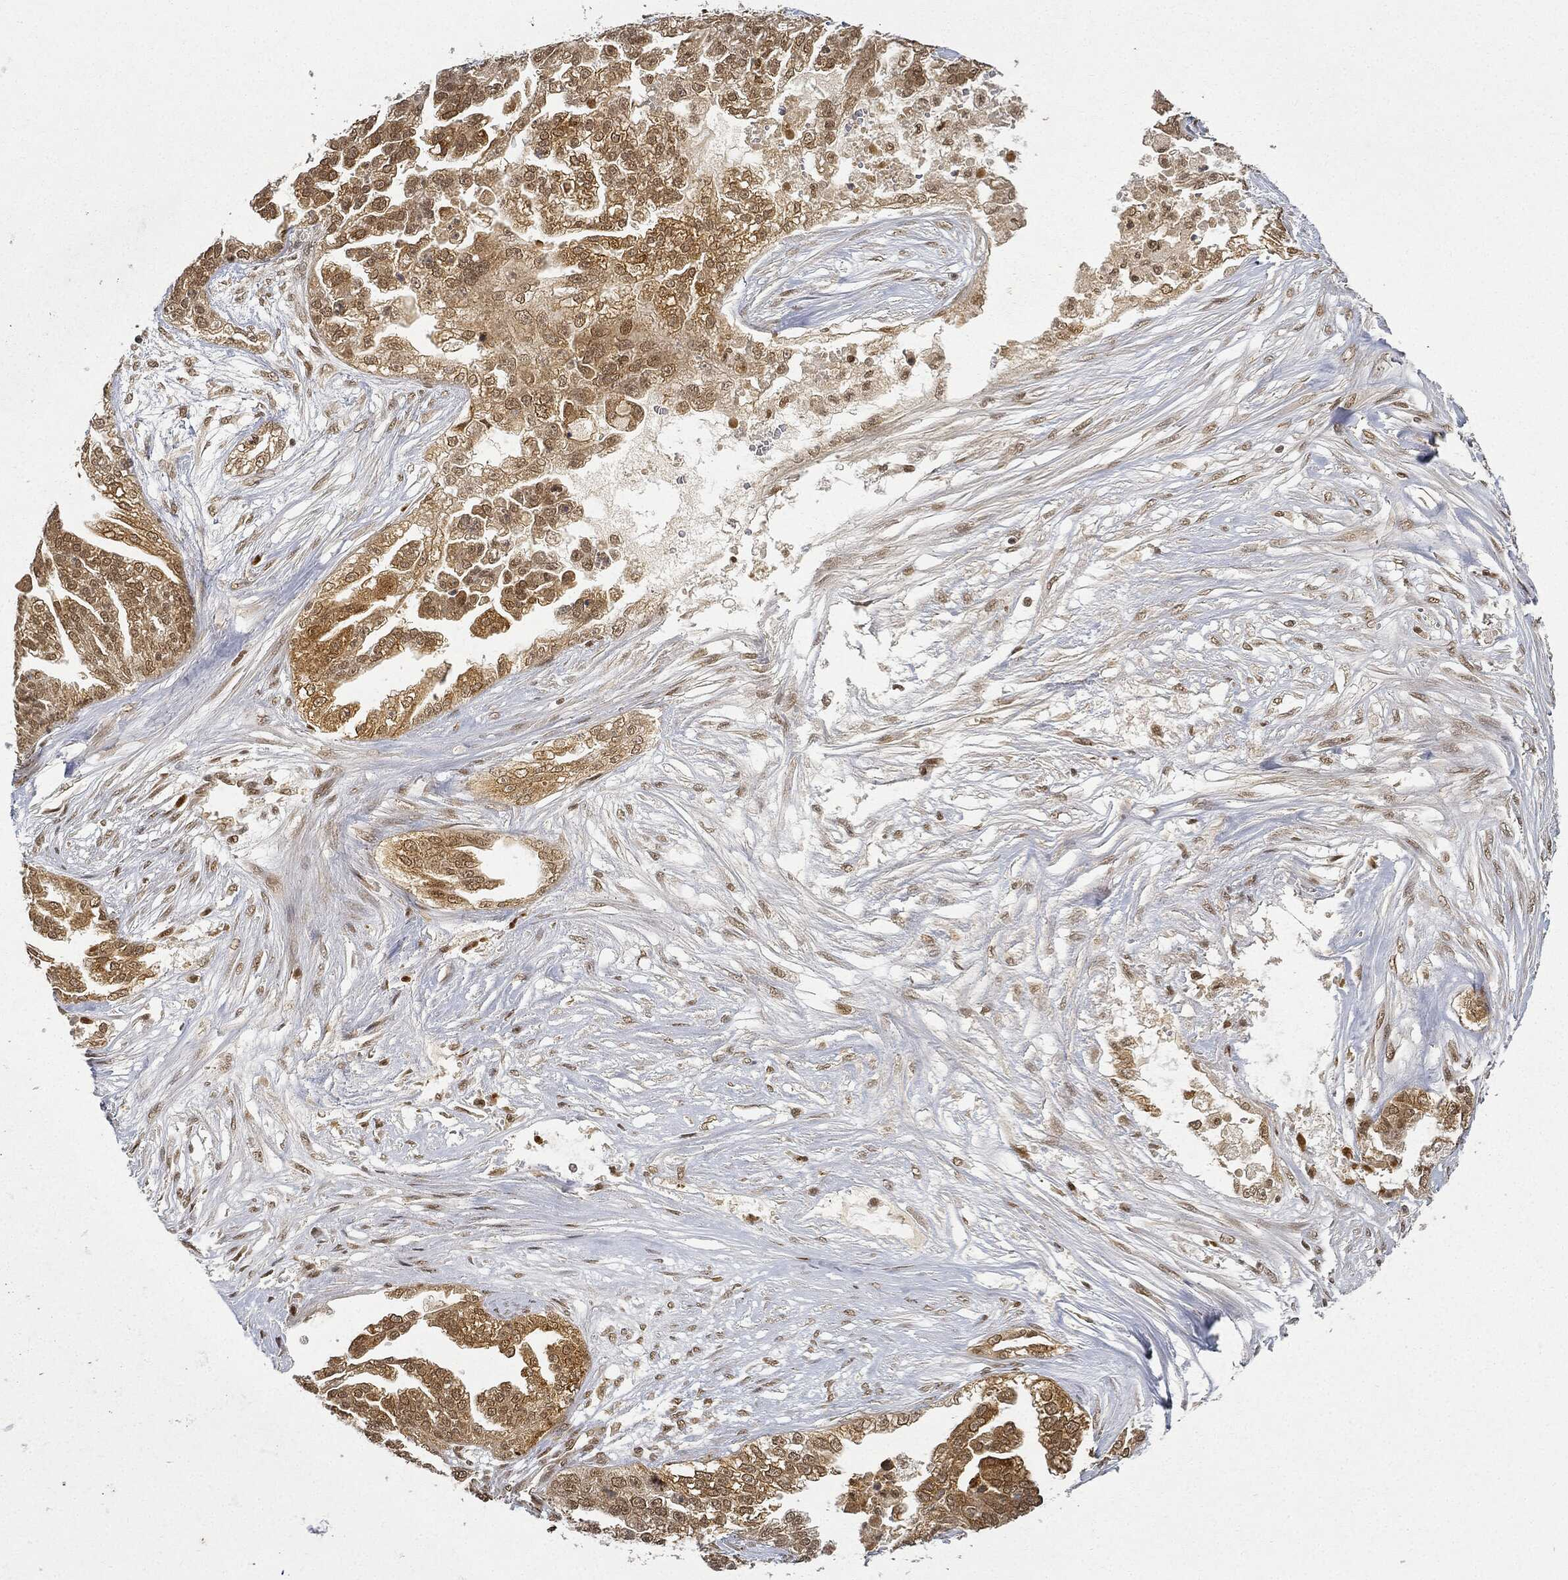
{"staining": {"intensity": "moderate", "quantity": "25%-75%", "location": "cytoplasmic/membranous"}, "tissue": "ovarian cancer", "cell_type": "Tumor cells", "image_type": "cancer", "snomed": [{"axis": "morphology", "description": "Cystadenocarcinoma, serous, NOS"}, {"axis": "topography", "description": "Ovary"}], "caption": "Serous cystadenocarcinoma (ovarian) stained with immunohistochemistry displays moderate cytoplasmic/membranous staining in about 25%-75% of tumor cells. Using DAB (brown) and hematoxylin (blue) stains, captured at high magnification using brightfield microscopy.", "gene": "CIB1", "patient": {"sex": "female", "age": 58}}